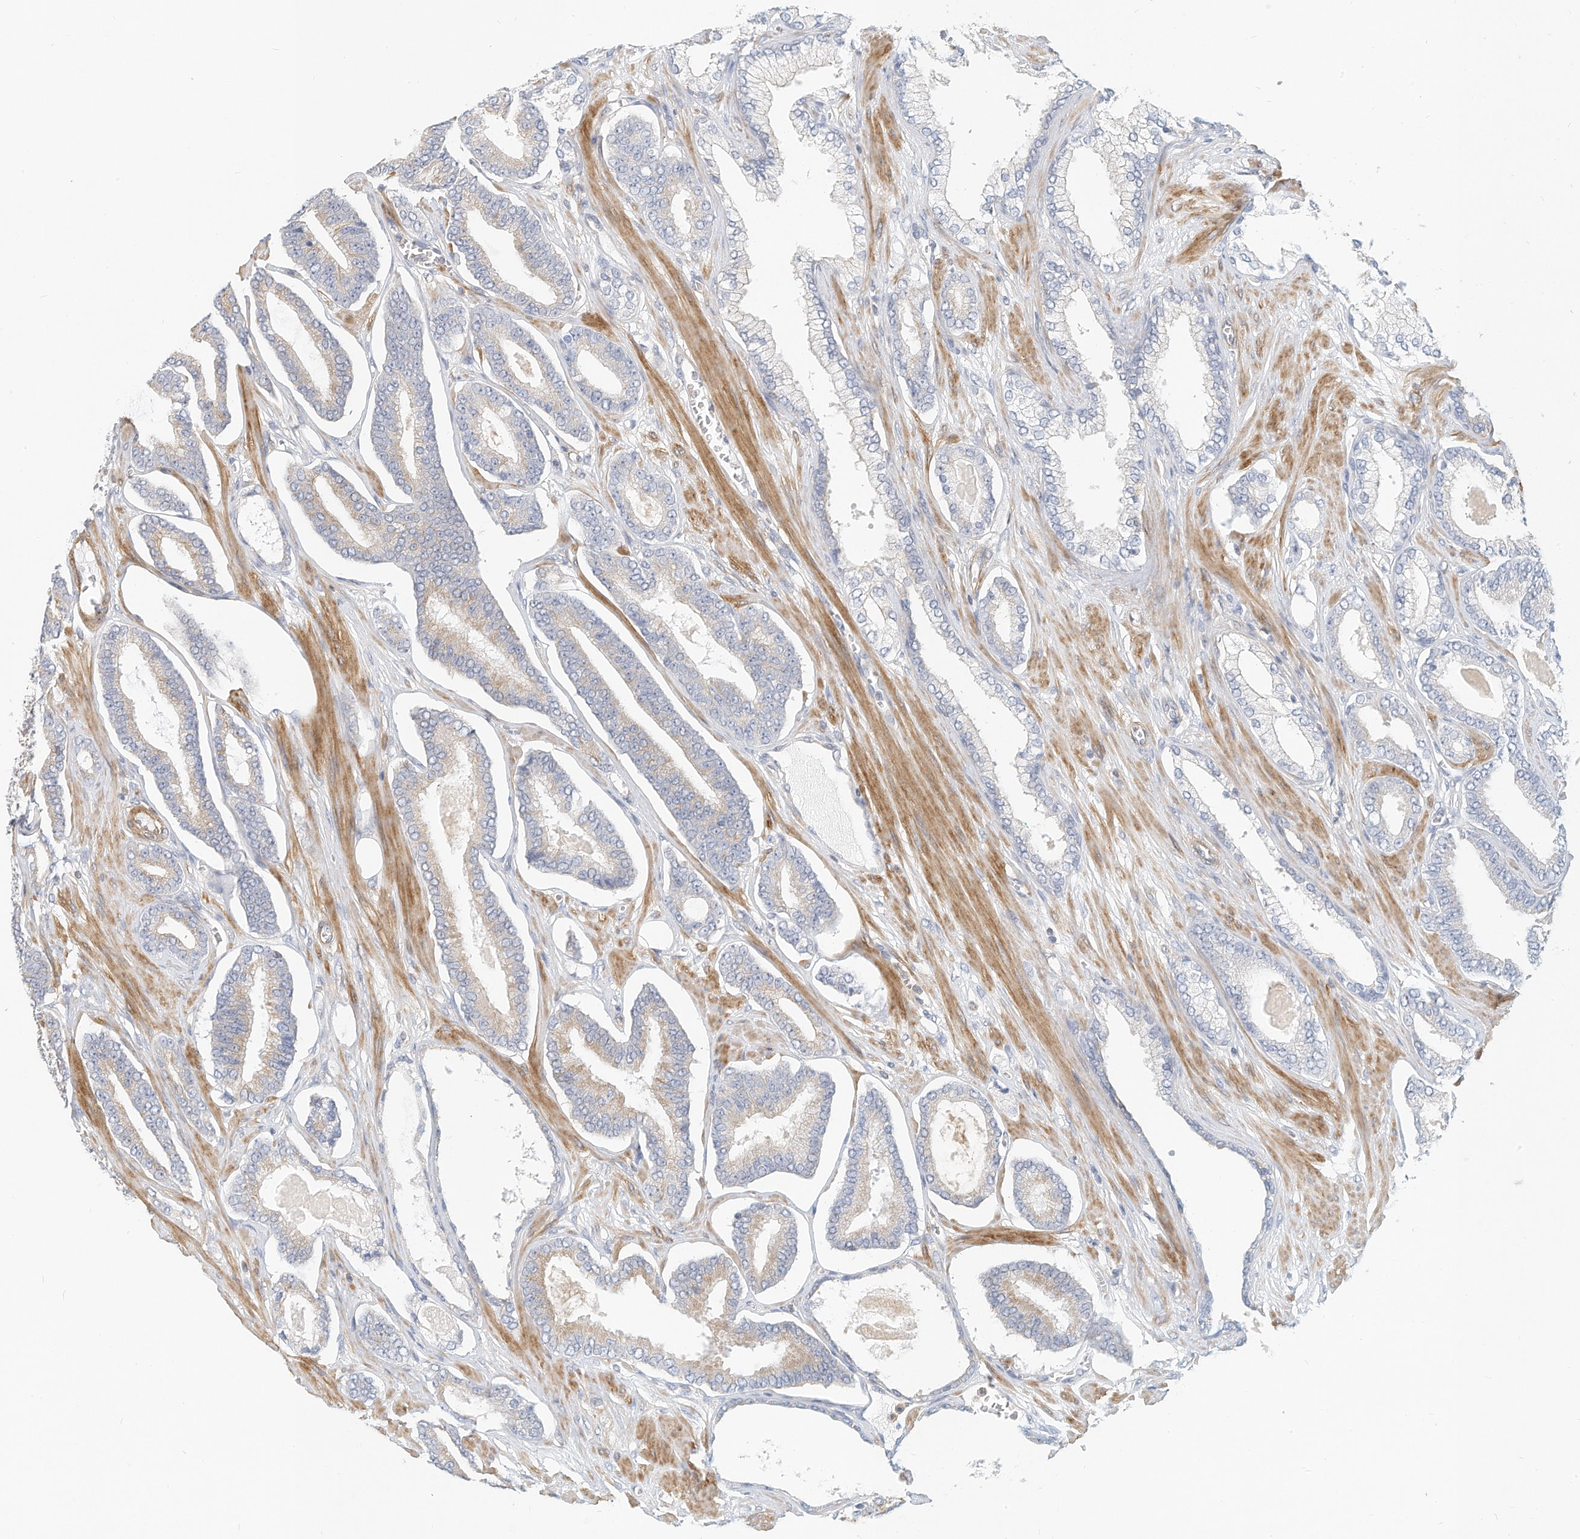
{"staining": {"intensity": "negative", "quantity": "none", "location": "none"}, "tissue": "prostate cancer", "cell_type": "Tumor cells", "image_type": "cancer", "snomed": [{"axis": "morphology", "description": "Adenocarcinoma, Low grade"}, {"axis": "topography", "description": "Prostate"}], "caption": "This is an immunohistochemistry photomicrograph of low-grade adenocarcinoma (prostate). There is no expression in tumor cells.", "gene": "MICAL1", "patient": {"sex": "male", "age": 70}}